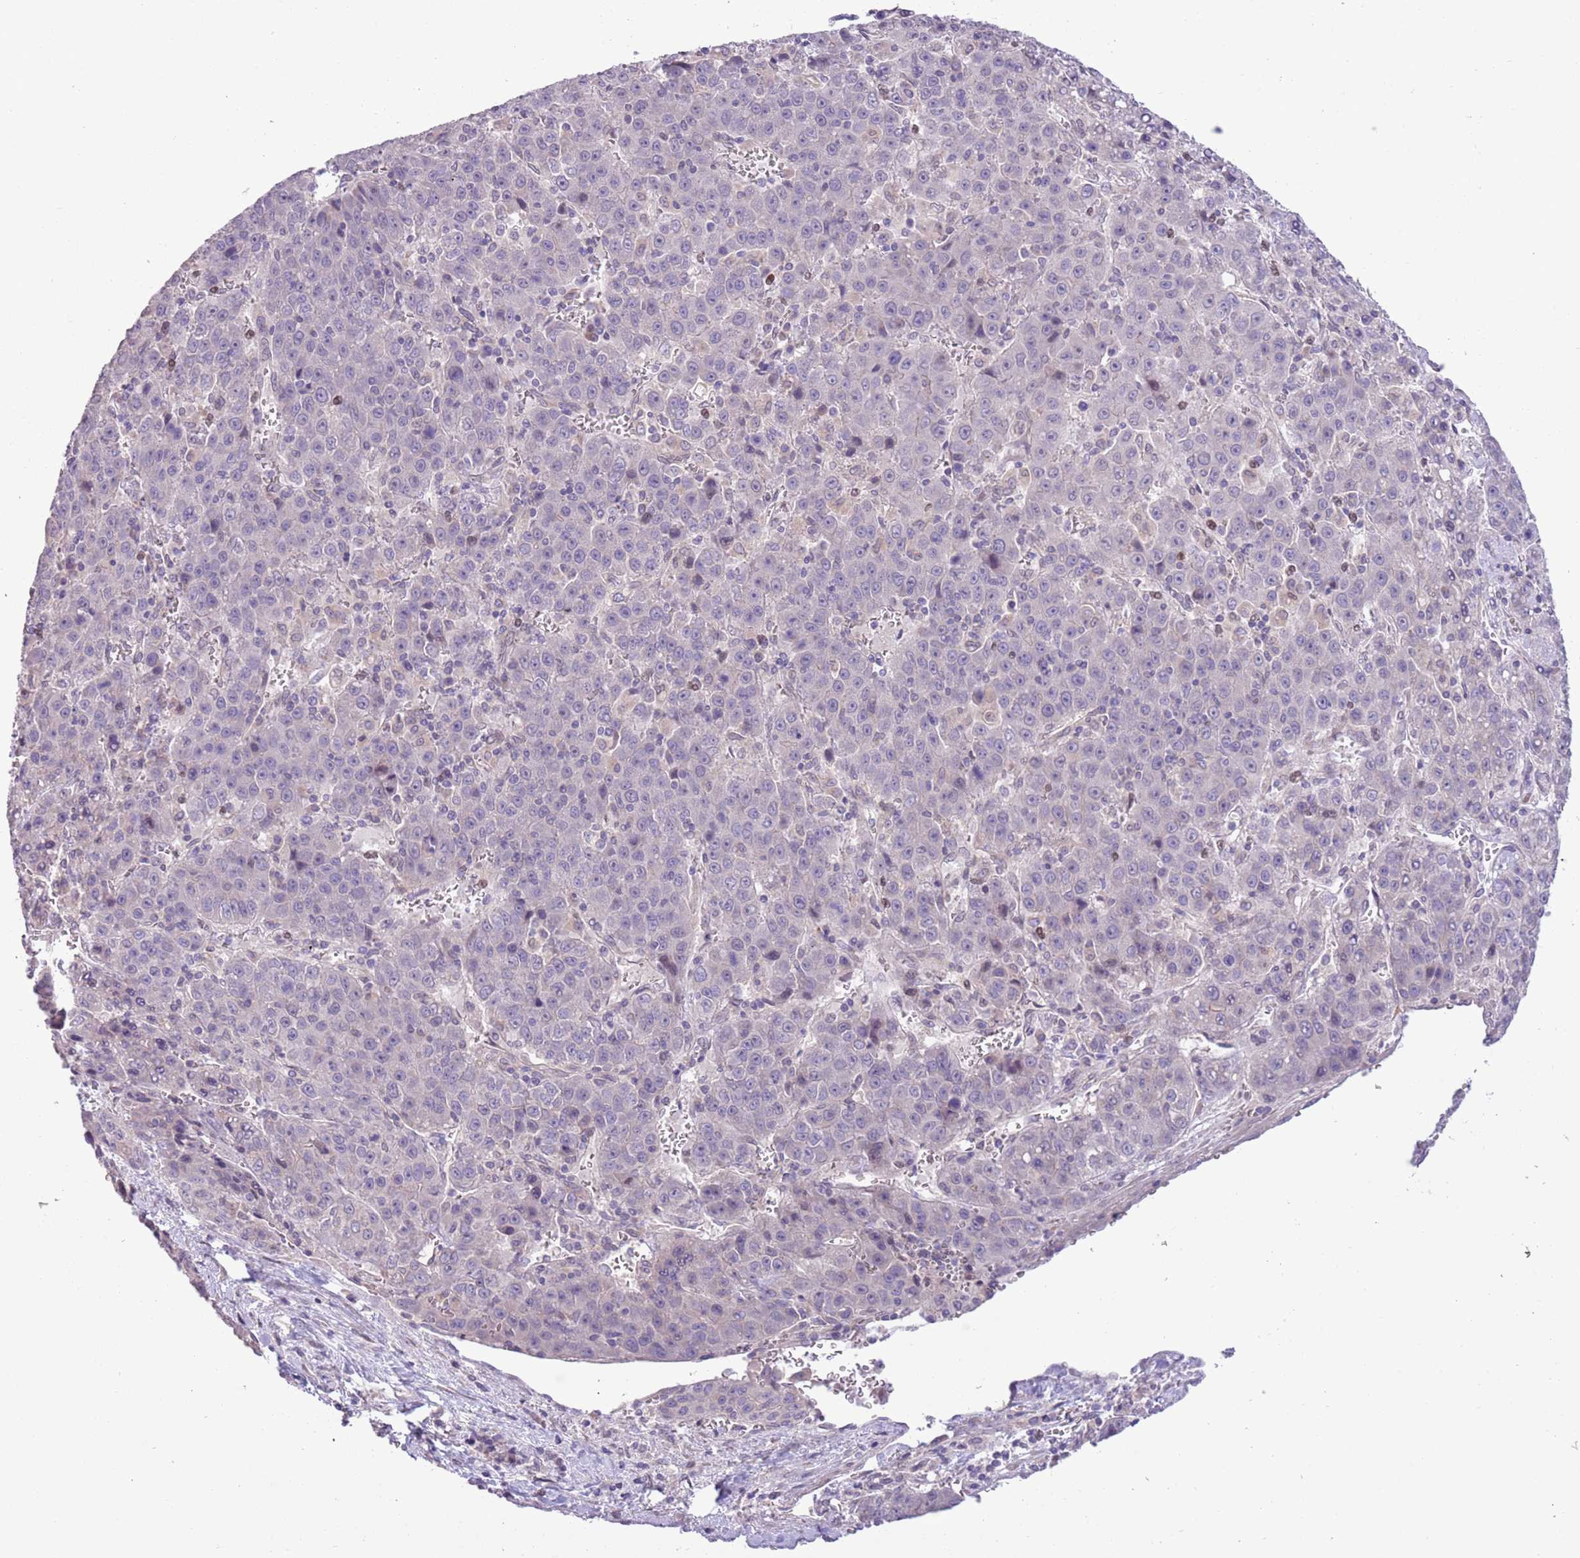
{"staining": {"intensity": "negative", "quantity": "none", "location": "none"}, "tissue": "liver cancer", "cell_type": "Tumor cells", "image_type": "cancer", "snomed": [{"axis": "morphology", "description": "Carcinoma, Hepatocellular, NOS"}, {"axis": "topography", "description": "Liver"}], "caption": "This is an IHC micrograph of human hepatocellular carcinoma (liver). There is no positivity in tumor cells.", "gene": "CCND2", "patient": {"sex": "female", "age": 53}}